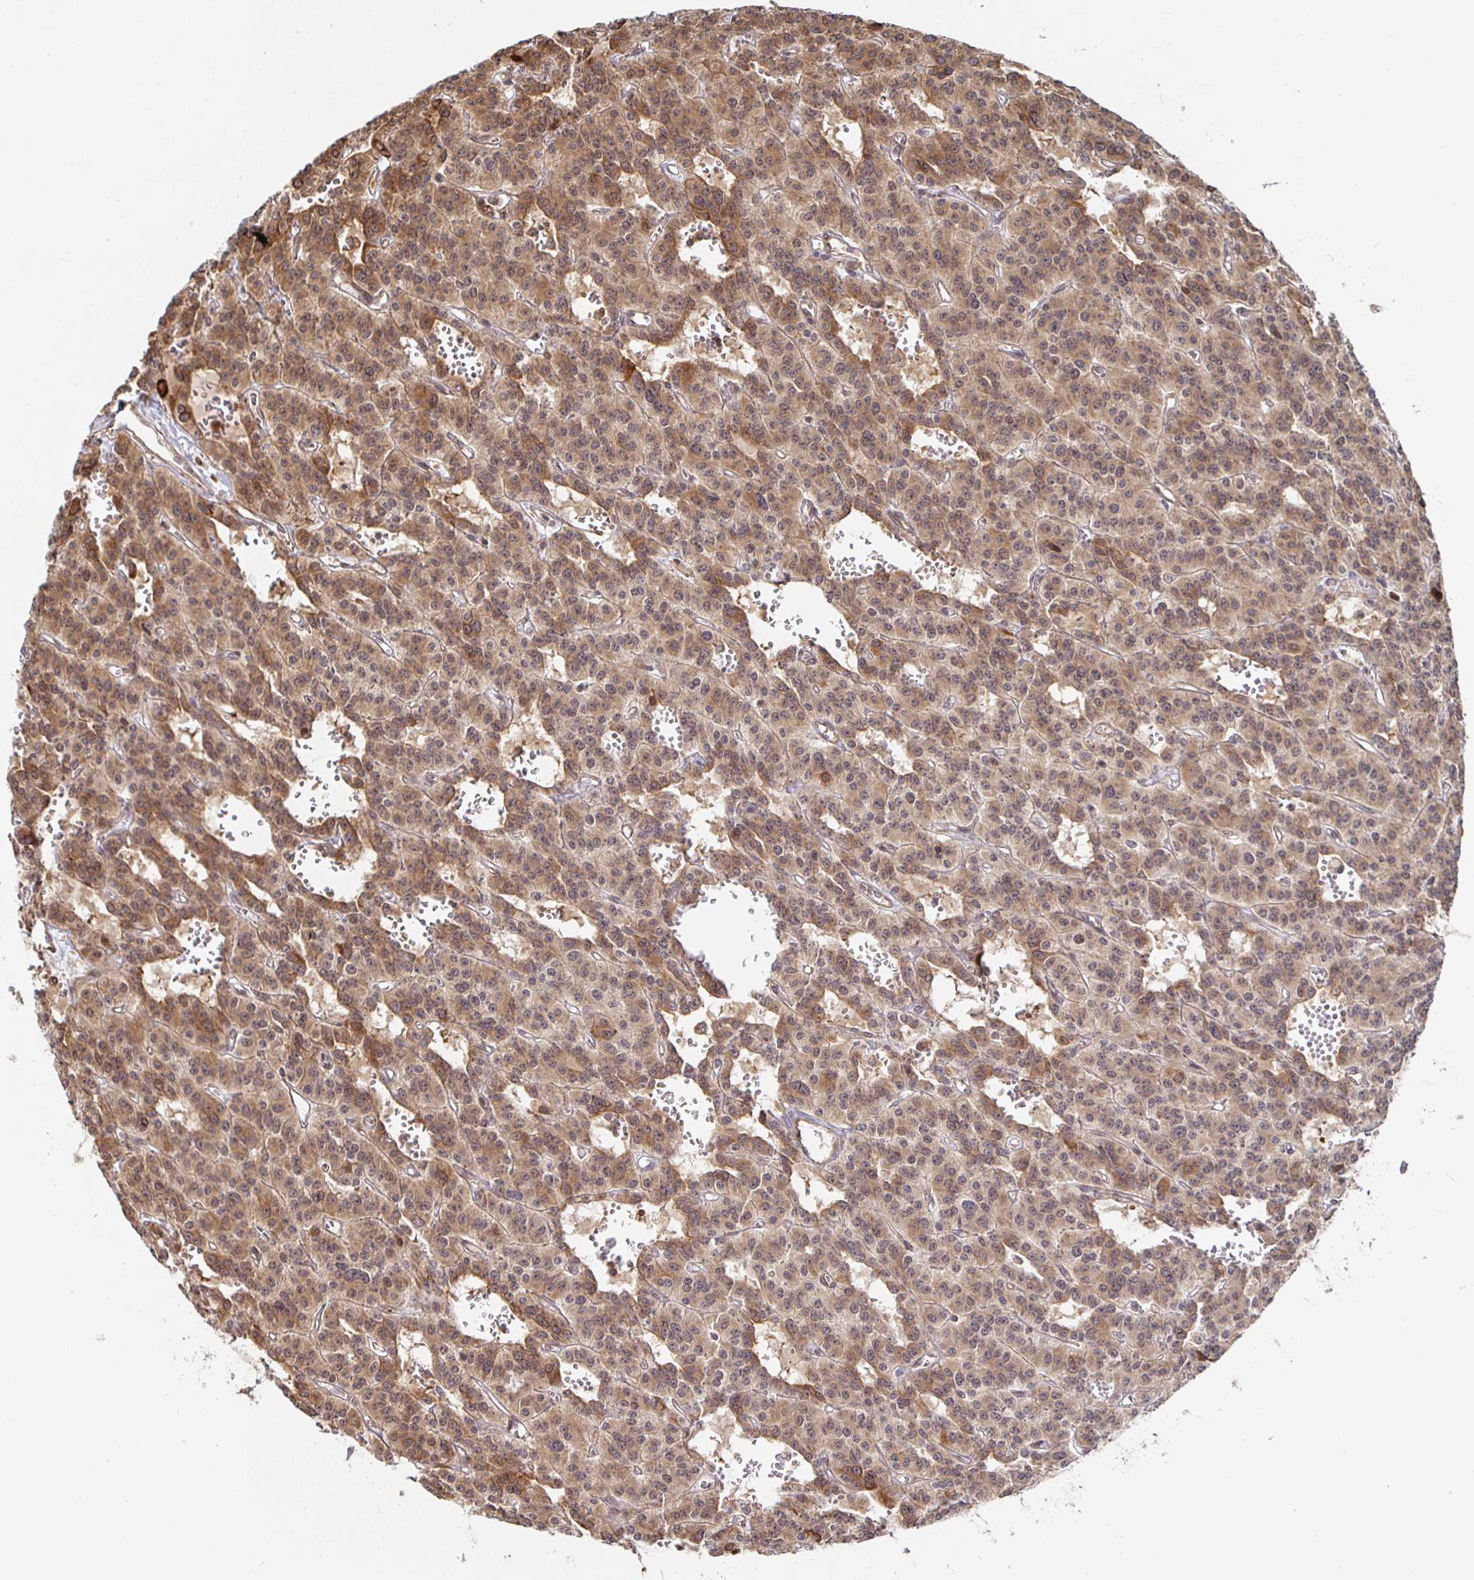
{"staining": {"intensity": "moderate", "quantity": ">75%", "location": "cytoplasmic/membranous"}, "tissue": "carcinoid", "cell_type": "Tumor cells", "image_type": "cancer", "snomed": [{"axis": "morphology", "description": "Carcinoid, malignant, NOS"}, {"axis": "topography", "description": "Lung"}], "caption": "Tumor cells reveal medium levels of moderate cytoplasmic/membranous positivity in about >75% of cells in human carcinoid (malignant).", "gene": "STRAP", "patient": {"sex": "female", "age": 71}}